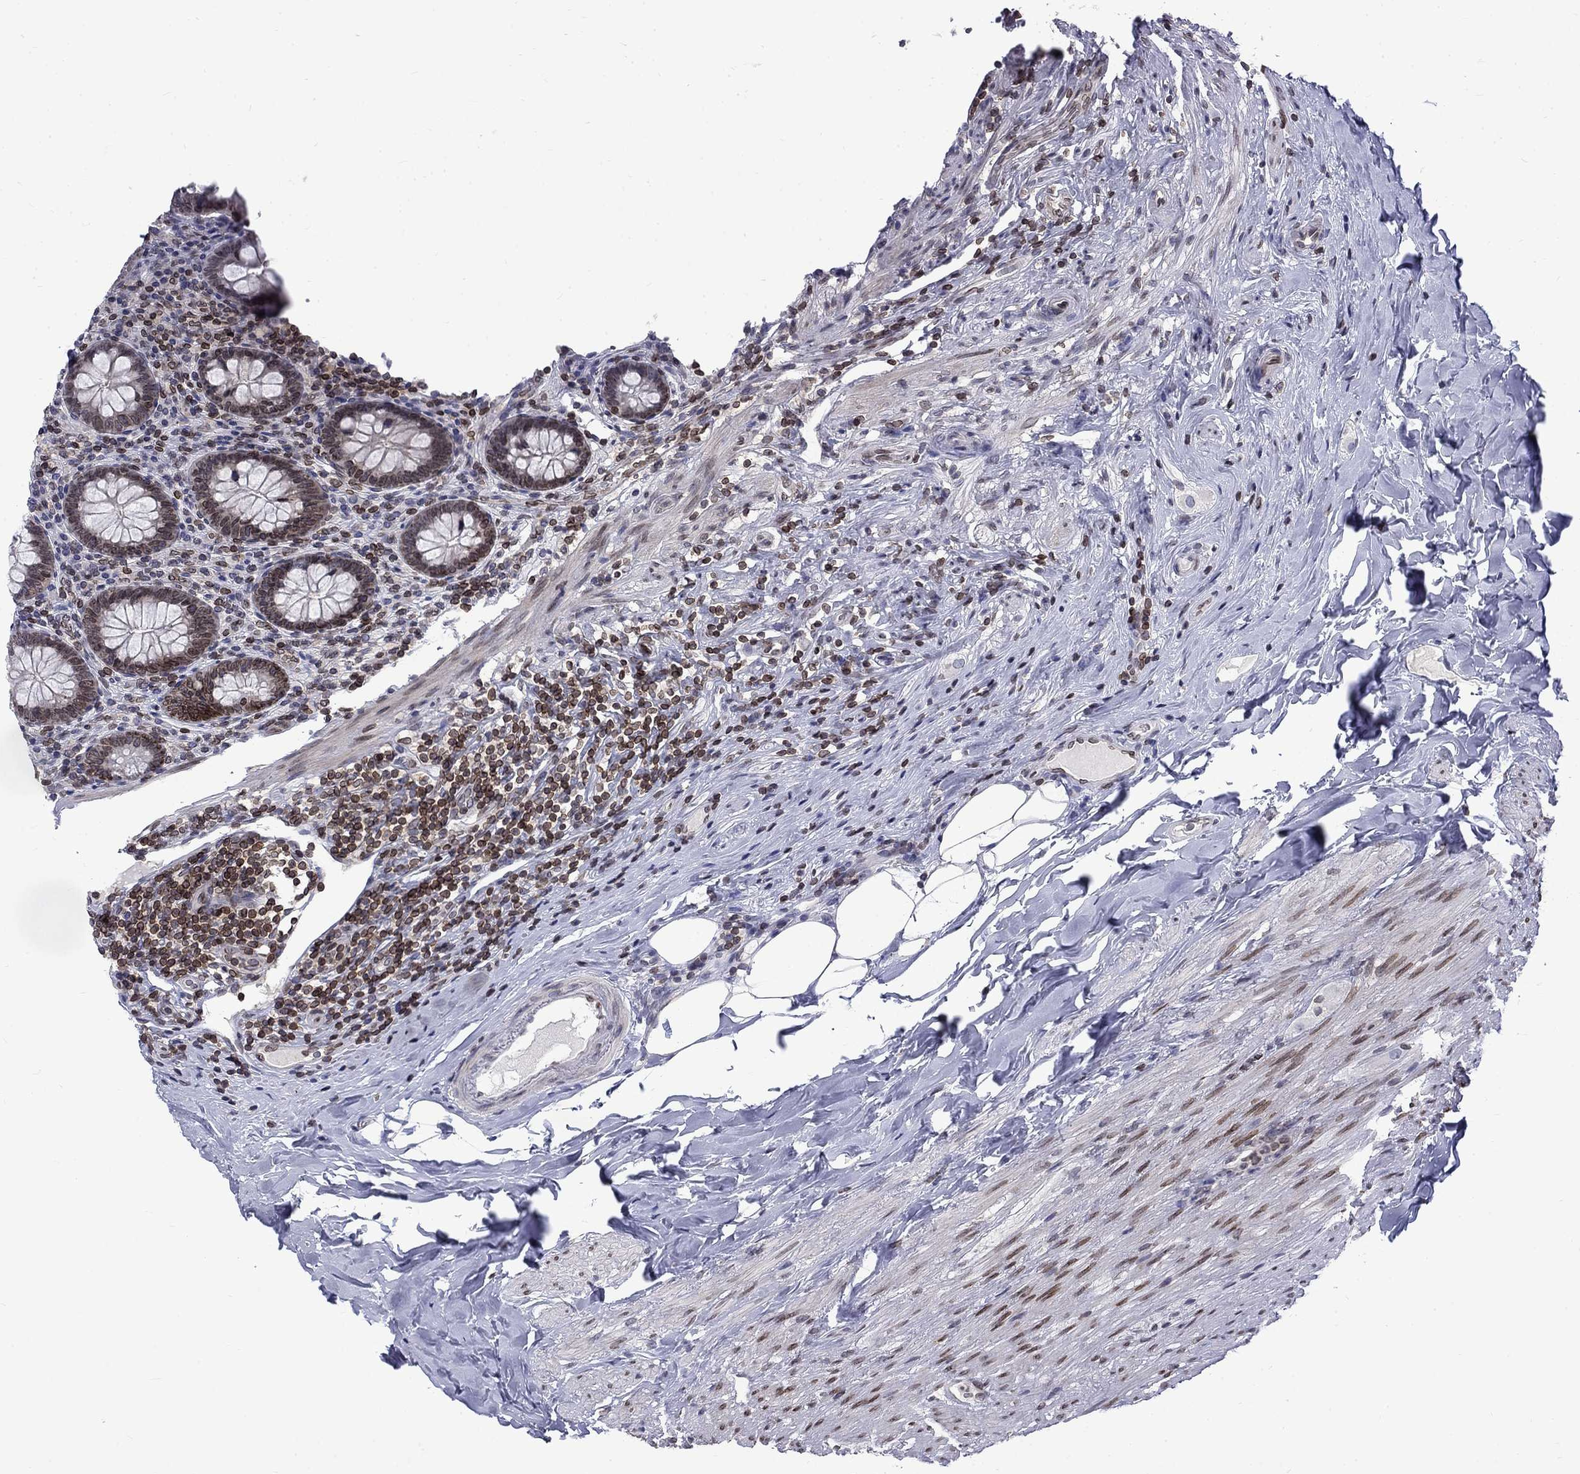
{"staining": {"intensity": "moderate", "quantity": "<25%", "location": "cytoplasmic/membranous,nuclear"}, "tissue": "appendix", "cell_type": "Glandular cells", "image_type": "normal", "snomed": [{"axis": "morphology", "description": "Normal tissue, NOS"}, {"axis": "topography", "description": "Appendix"}], "caption": "Immunohistochemistry of benign appendix demonstrates low levels of moderate cytoplasmic/membranous,nuclear positivity in approximately <25% of glandular cells.", "gene": "SLA", "patient": {"sex": "male", "age": 47}}